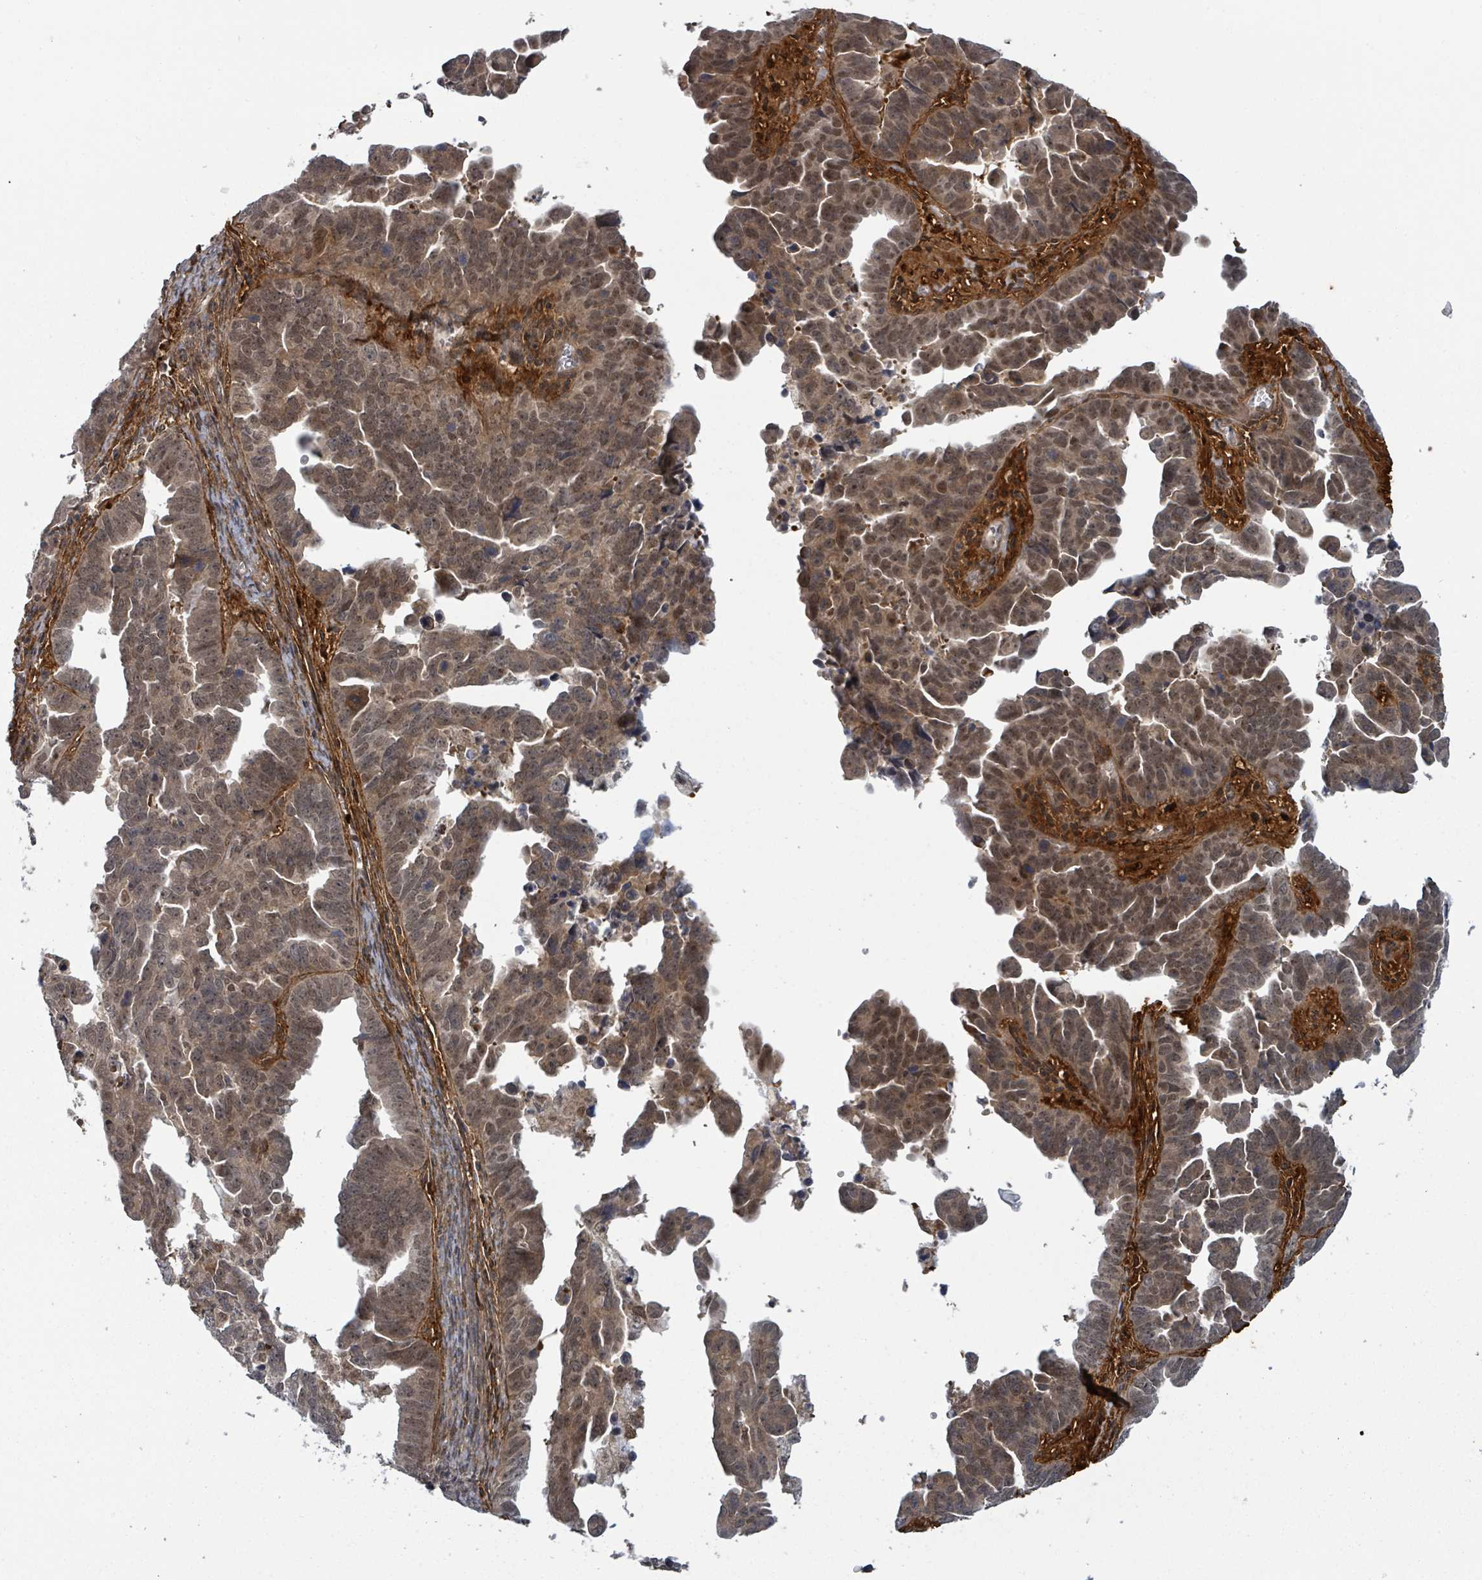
{"staining": {"intensity": "moderate", "quantity": ">75%", "location": "cytoplasmic/membranous,nuclear"}, "tissue": "endometrial cancer", "cell_type": "Tumor cells", "image_type": "cancer", "snomed": [{"axis": "morphology", "description": "Adenocarcinoma, NOS"}, {"axis": "topography", "description": "Endometrium"}], "caption": "This photomicrograph demonstrates immunohistochemistry staining of human endometrial adenocarcinoma, with medium moderate cytoplasmic/membranous and nuclear positivity in approximately >75% of tumor cells.", "gene": "GTF3C1", "patient": {"sex": "female", "age": 75}}